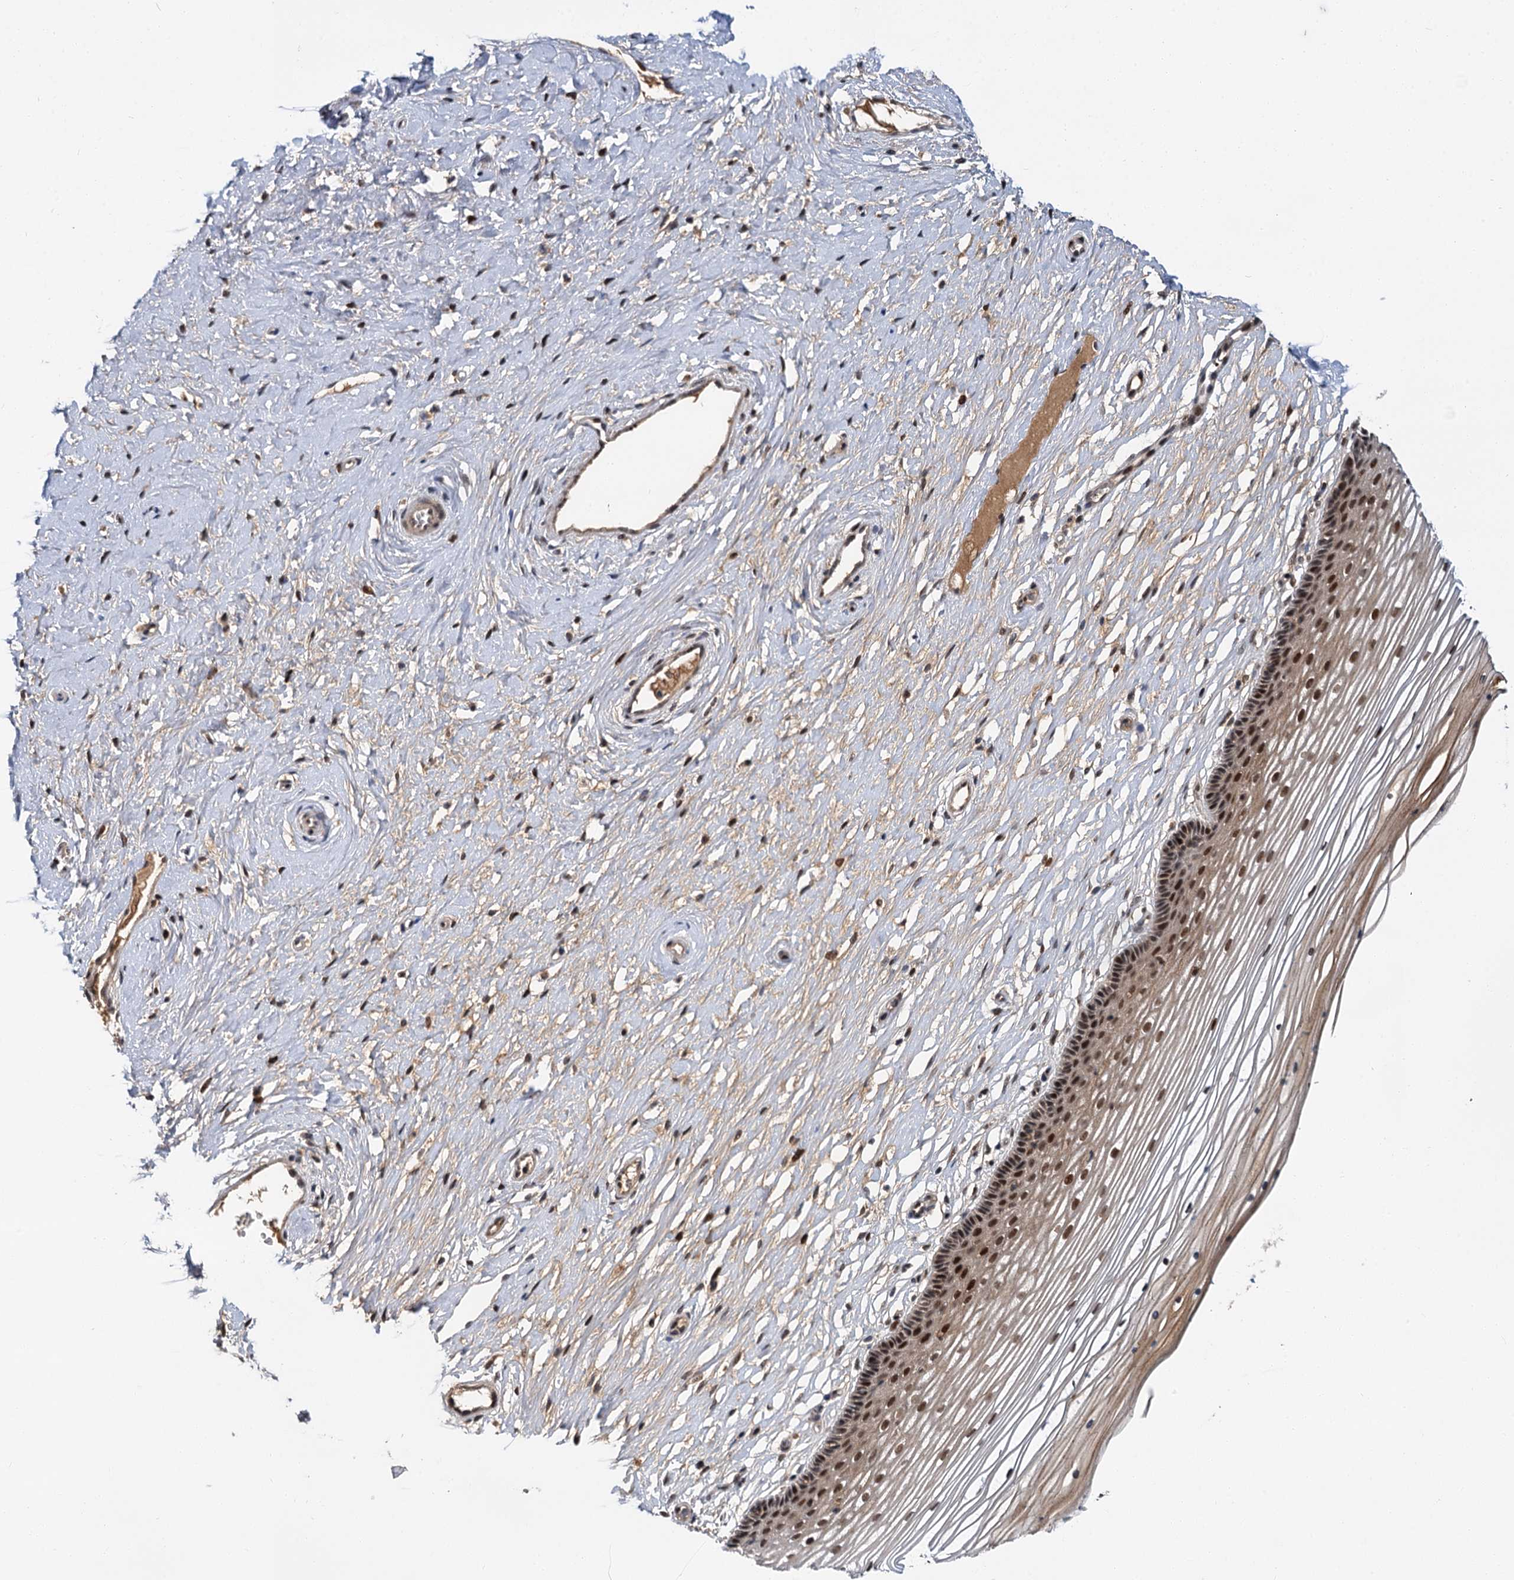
{"staining": {"intensity": "strong", "quantity": ">75%", "location": "nuclear"}, "tissue": "vagina", "cell_type": "Squamous epithelial cells", "image_type": "normal", "snomed": [{"axis": "morphology", "description": "Normal tissue, NOS"}, {"axis": "topography", "description": "Vagina"}, {"axis": "topography", "description": "Cervix"}], "caption": "Squamous epithelial cells exhibit strong nuclear positivity in approximately >75% of cells in benign vagina.", "gene": "MBD6", "patient": {"sex": "female", "age": 40}}